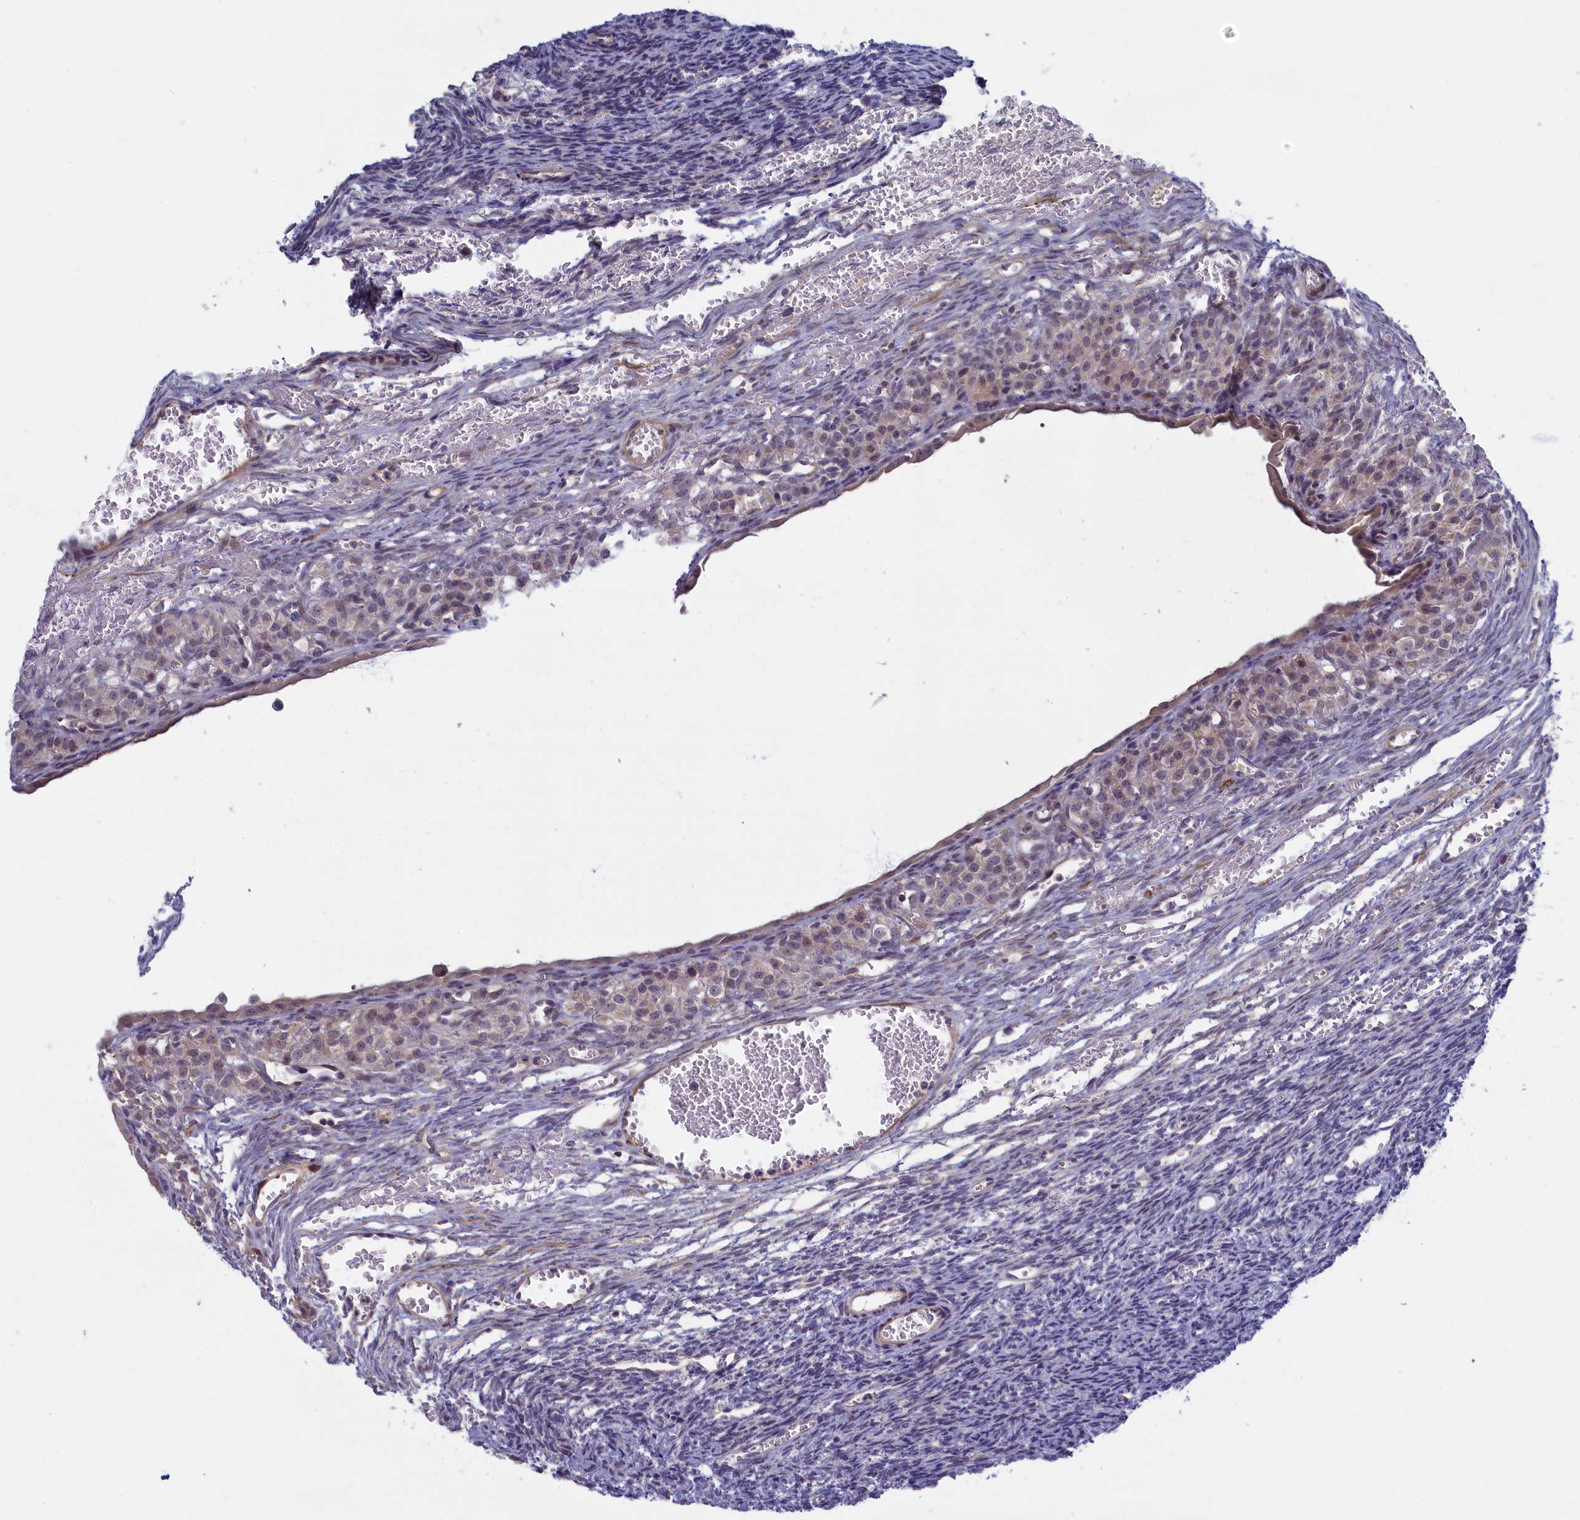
{"staining": {"intensity": "negative", "quantity": "none", "location": "none"}, "tissue": "ovary", "cell_type": "Ovarian stroma cells", "image_type": "normal", "snomed": [{"axis": "morphology", "description": "Normal tissue, NOS"}, {"axis": "topography", "description": "Ovary"}], "caption": "This image is of benign ovary stained with immunohistochemistry to label a protein in brown with the nuclei are counter-stained blue. There is no expression in ovarian stroma cells.", "gene": "TRPM4", "patient": {"sex": "female", "age": 39}}